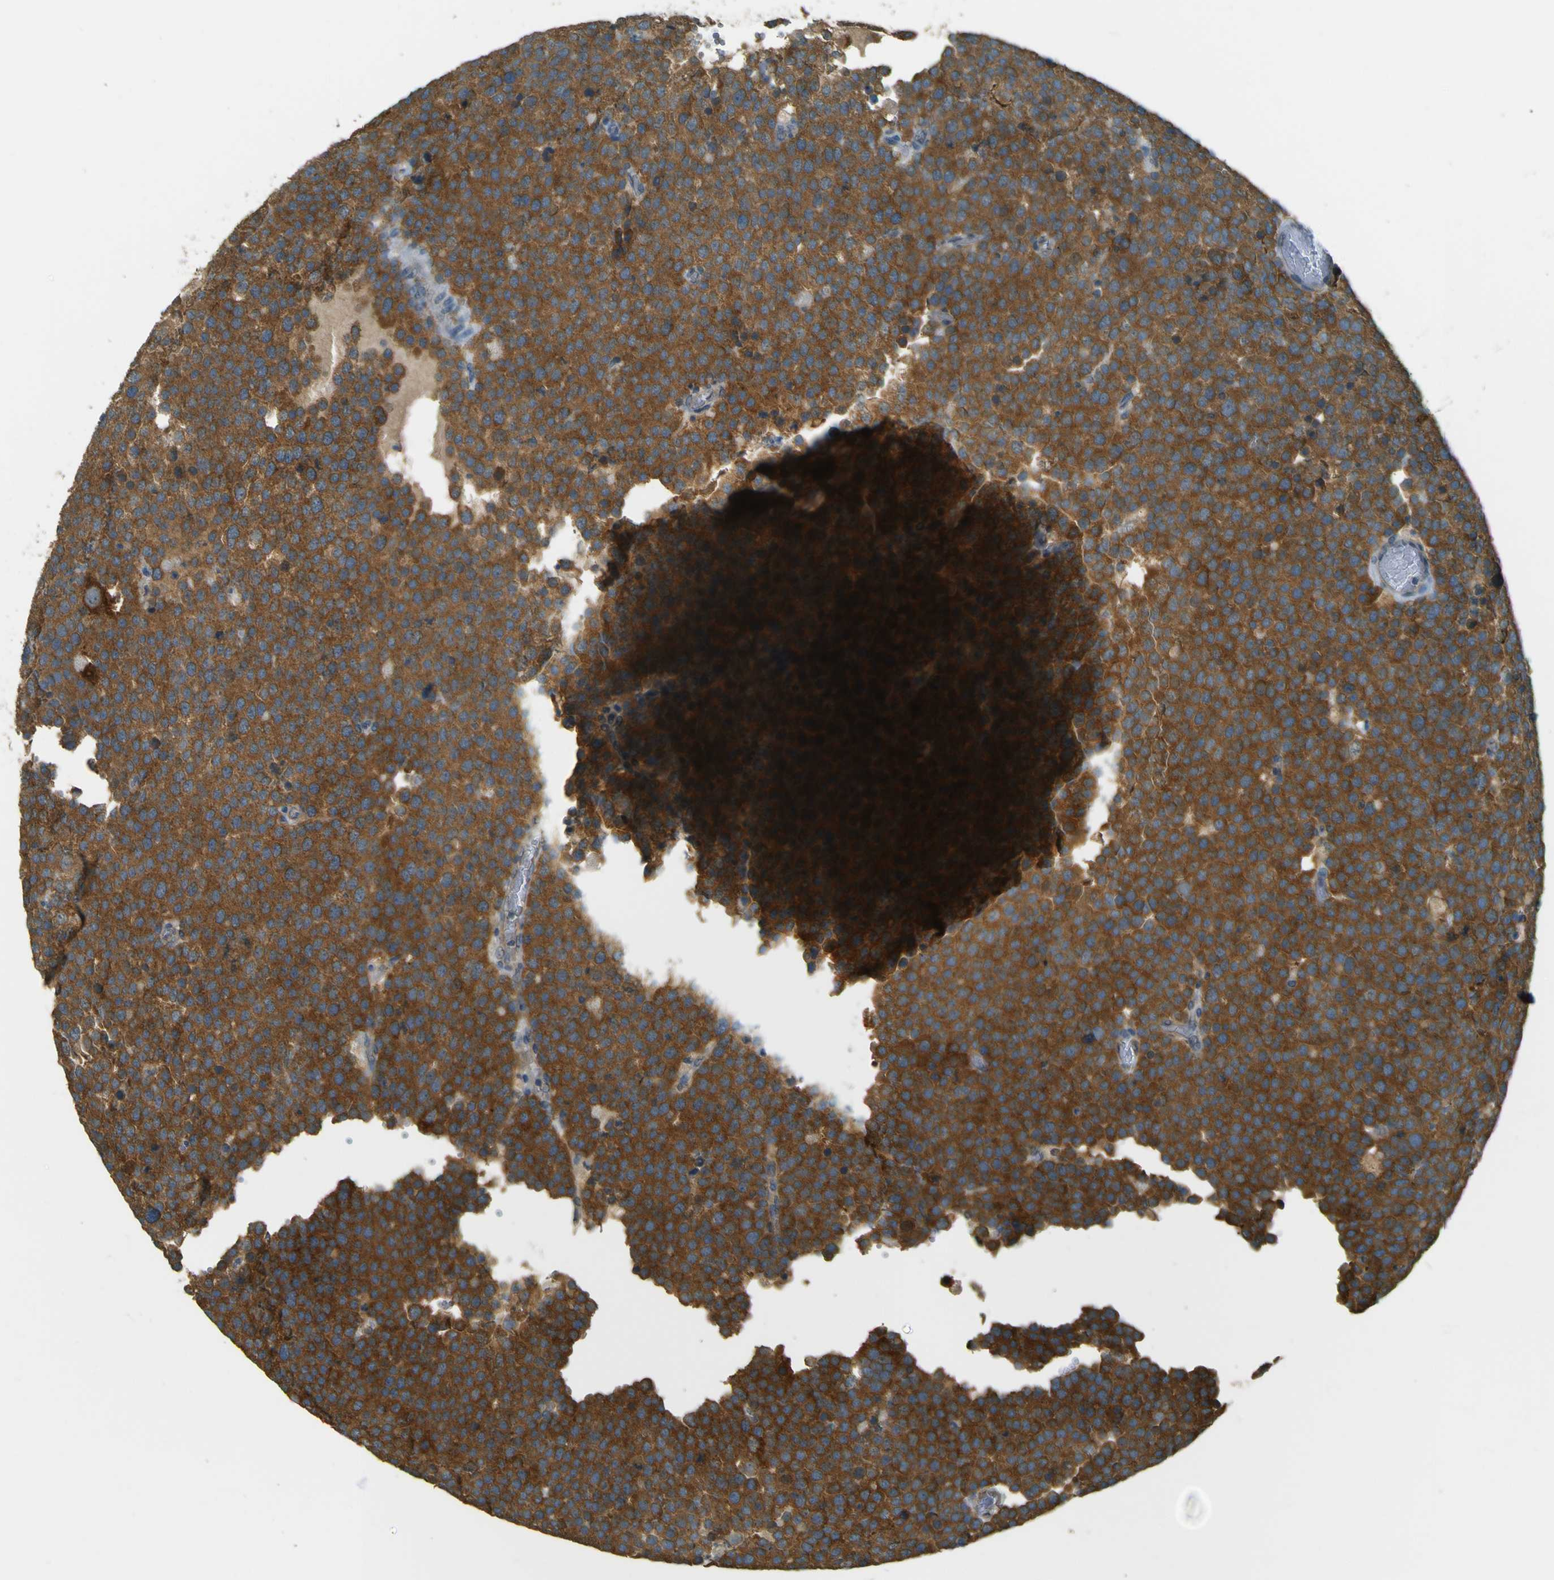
{"staining": {"intensity": "strong", "quantity": ">75%", "location": "cytoplasmic/membranous"}, "tissue": "testis cancer", "cell_type": "Tumor cells", "image_type": "cancer", "snomed": [{"axis": "morphology", "description": "Normal tissue, NOS"}, {"axis": "morphology", "description": "Seminoma, NOS"}, {"axis": "topography", "description": "Testis"}], "caption": "Seminoma (testis) stained with DAB IHC displays high levels of strong cytoplasmic/membranous positivity in about >75% of tumor cells. Nuclei are stained in blue.", "gene": "GOLGA1", "patient": {"sex": "male", "age": 71}}